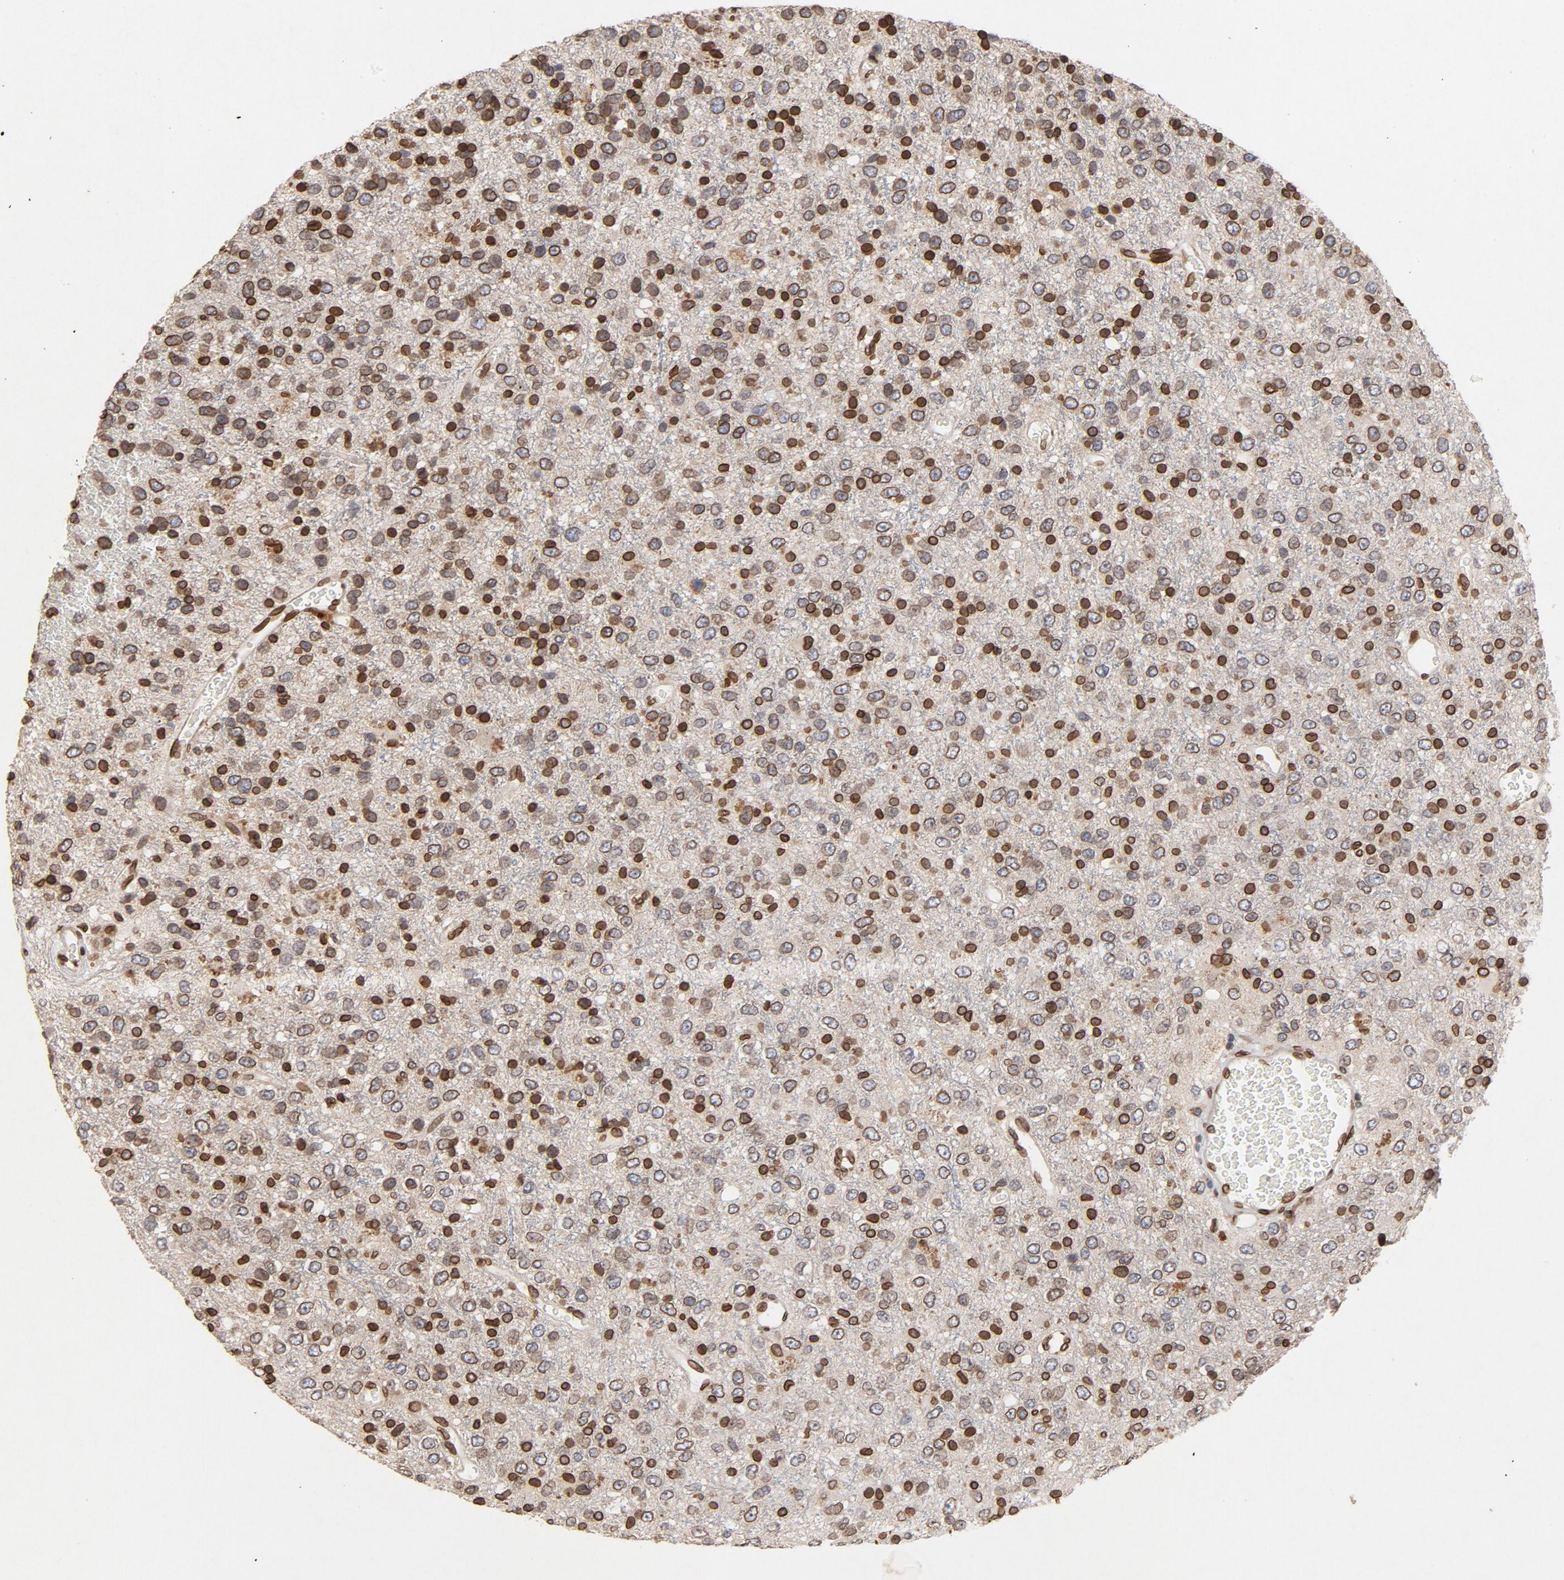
{"staining": {"intensity": "strong", "quantity": ">75%", "location": "cytoplasmic/membranous,nuclear"}, "tissue": "glioma", "cell_type": "Tumor cells", "image_type": "cancer", "snomed": [{"axis": "morphology", "description": "Glioma, malignant, High grade"}, {"axis": "topography", "description": "pancreas cauda"}], "caption": "The micrograph demonstrates a brown stain indicating the presence of a protein in the cytoplasmic/membranous and nuclear of tumor cells in high-grade glioma (malignant).", "gene": "LMNA", "patient": {"sex": "male", "age": 60}}